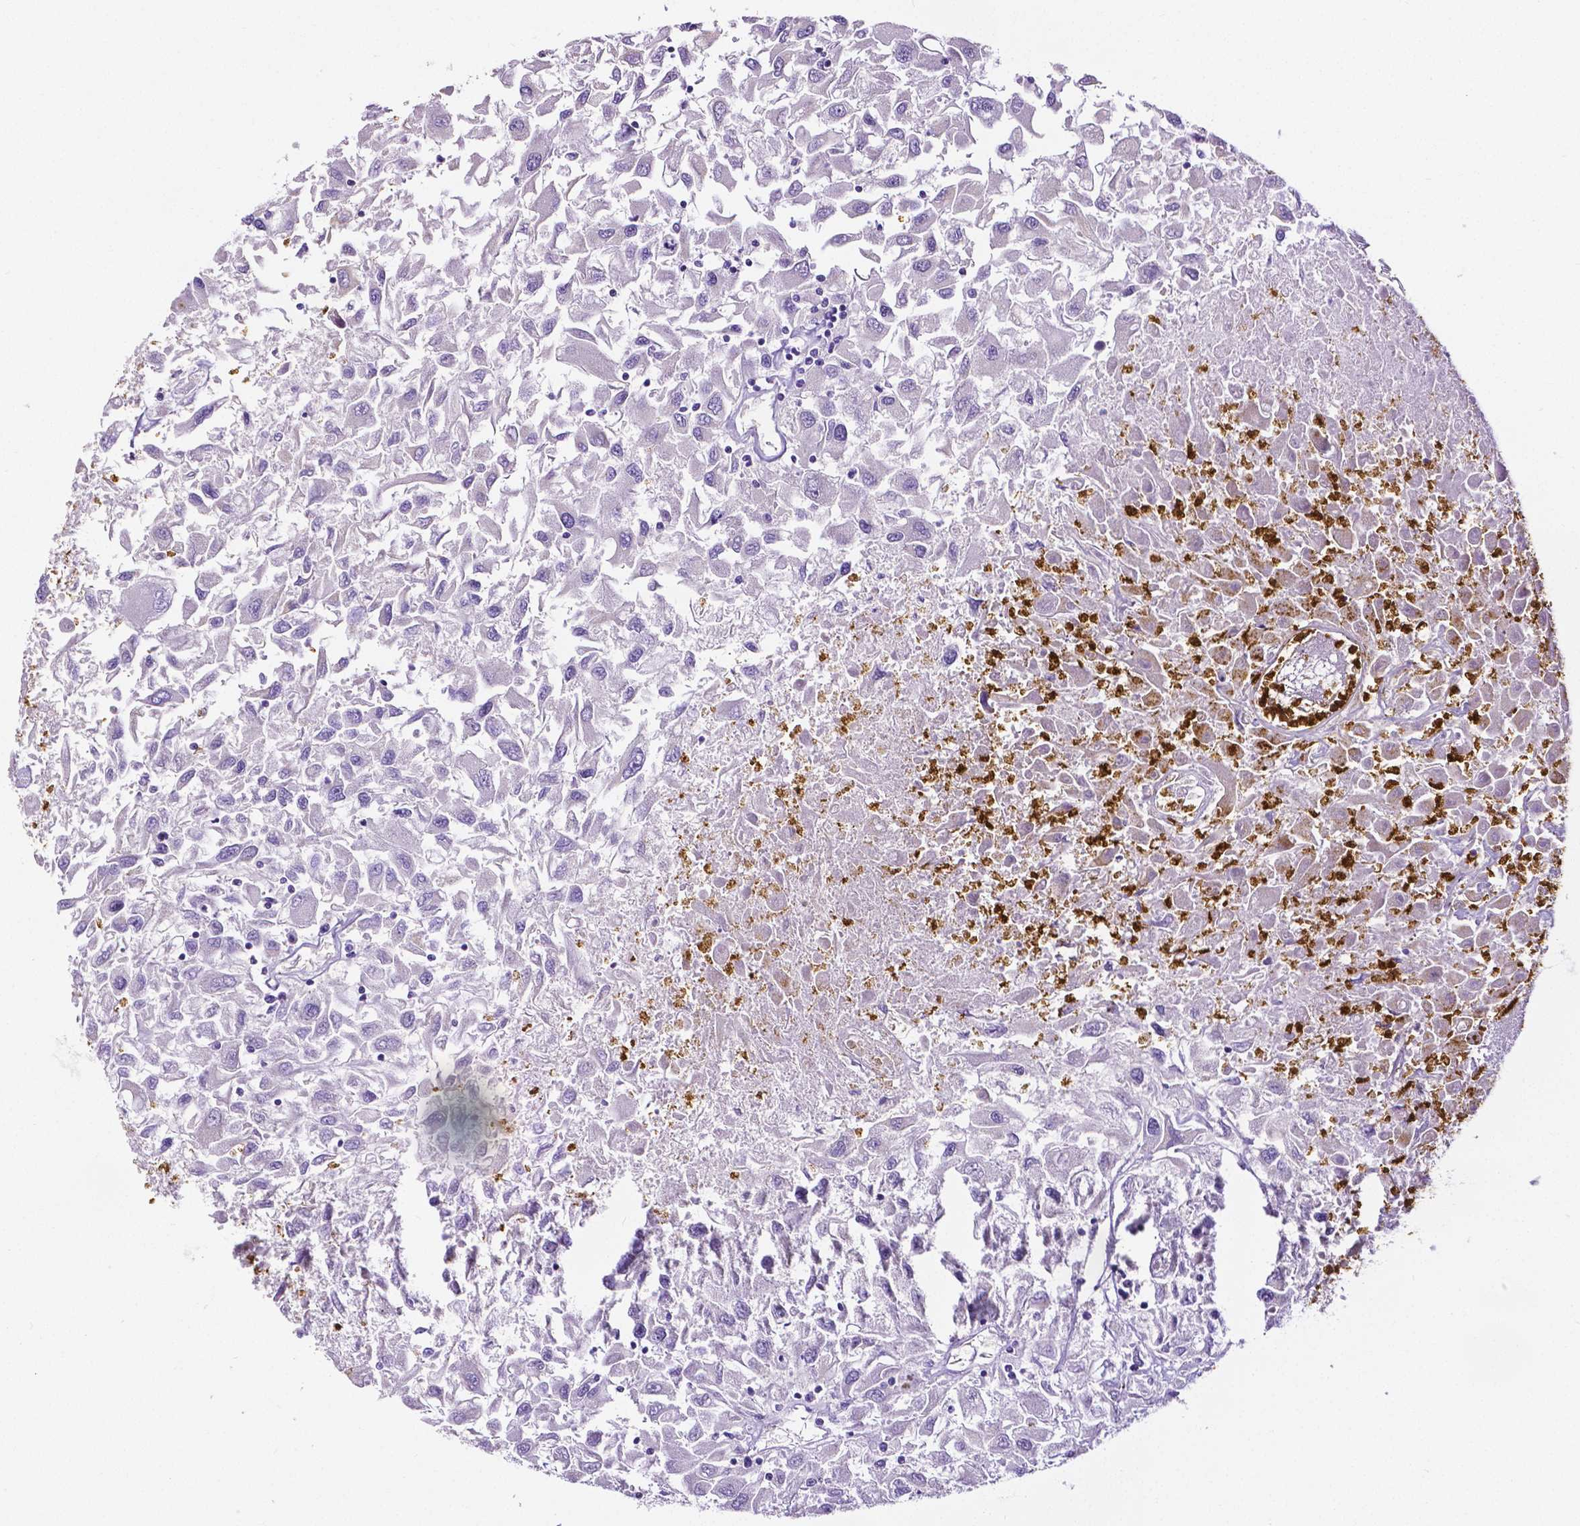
{"staining": {"intensity": "negative", "quantity": "none", "location": "none"}, "tissue": "renal cancer", "cell_type": "Tumor cells", "image_type": "cancer", "snomed": [{"axis": "morphology", "description": "Adenocarcinoma, NOS"}, {"axis": "topography", "description": "Kidney"}], "caption": "An IHC histopathology image of adenocarcinoma (renal) is shown. There is no staining in tumor cells of adenocarcinoma (renal).", "gene": "MMP9", "patient": {"sex": "female", "age": 76}}